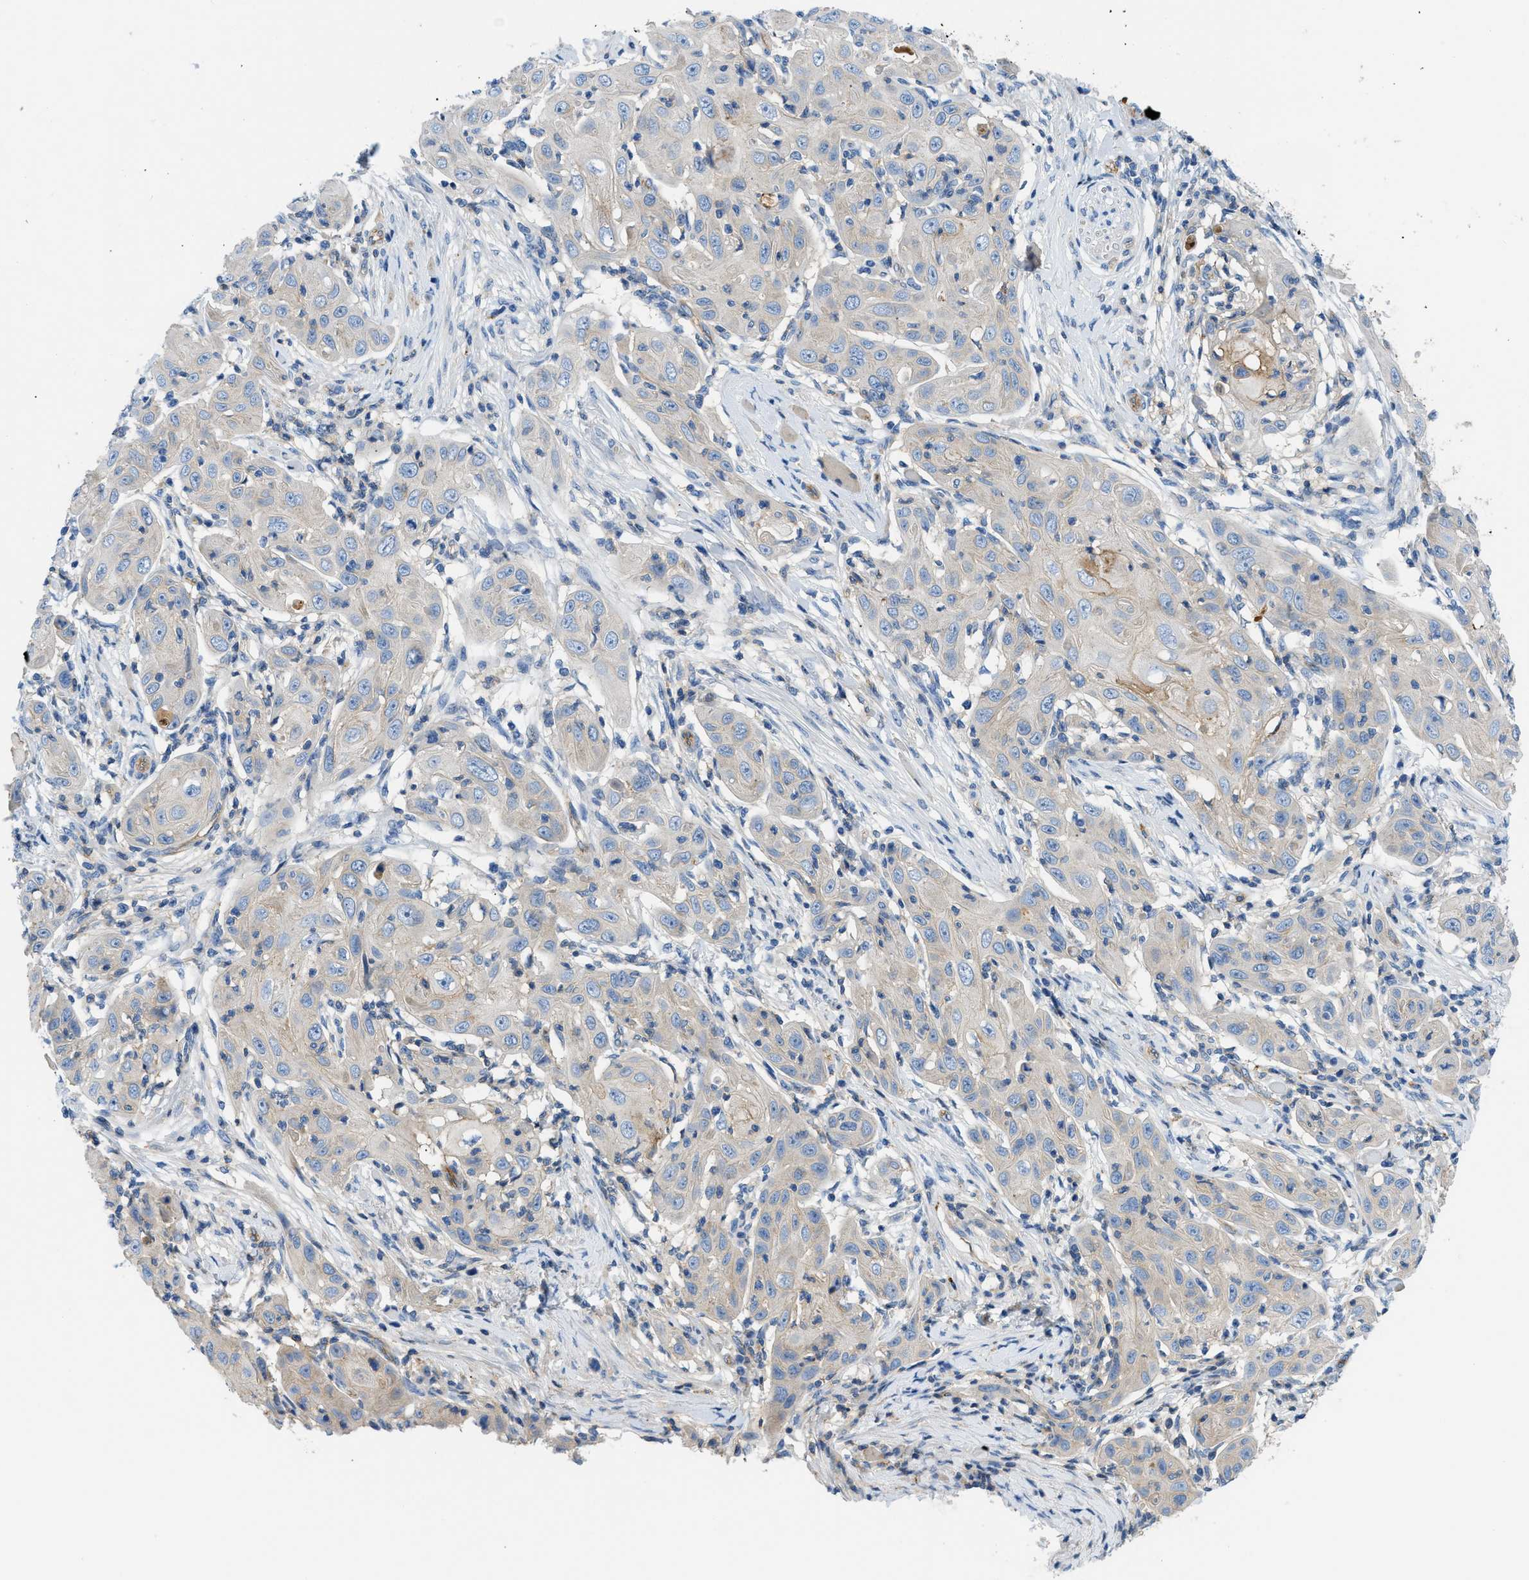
{"staining": {"intensity": "weak", "quantity": "<25%", "location": "cytoplasmic/membranous"}, "tissue": "skin cancer", "cell_type": "Tumor cells", "image_type": "cancer", "snomed": [{"axis": "morphology", "description": "Squamous cell carcinoma, NOS"}, {"axis": "topography", "description": "Skin"}], "caption": "The image shows no significant positivity in tumor cells of skin cancer.", "gene": "ORAI1", "patient": {"sex": "female", "age": 88}}